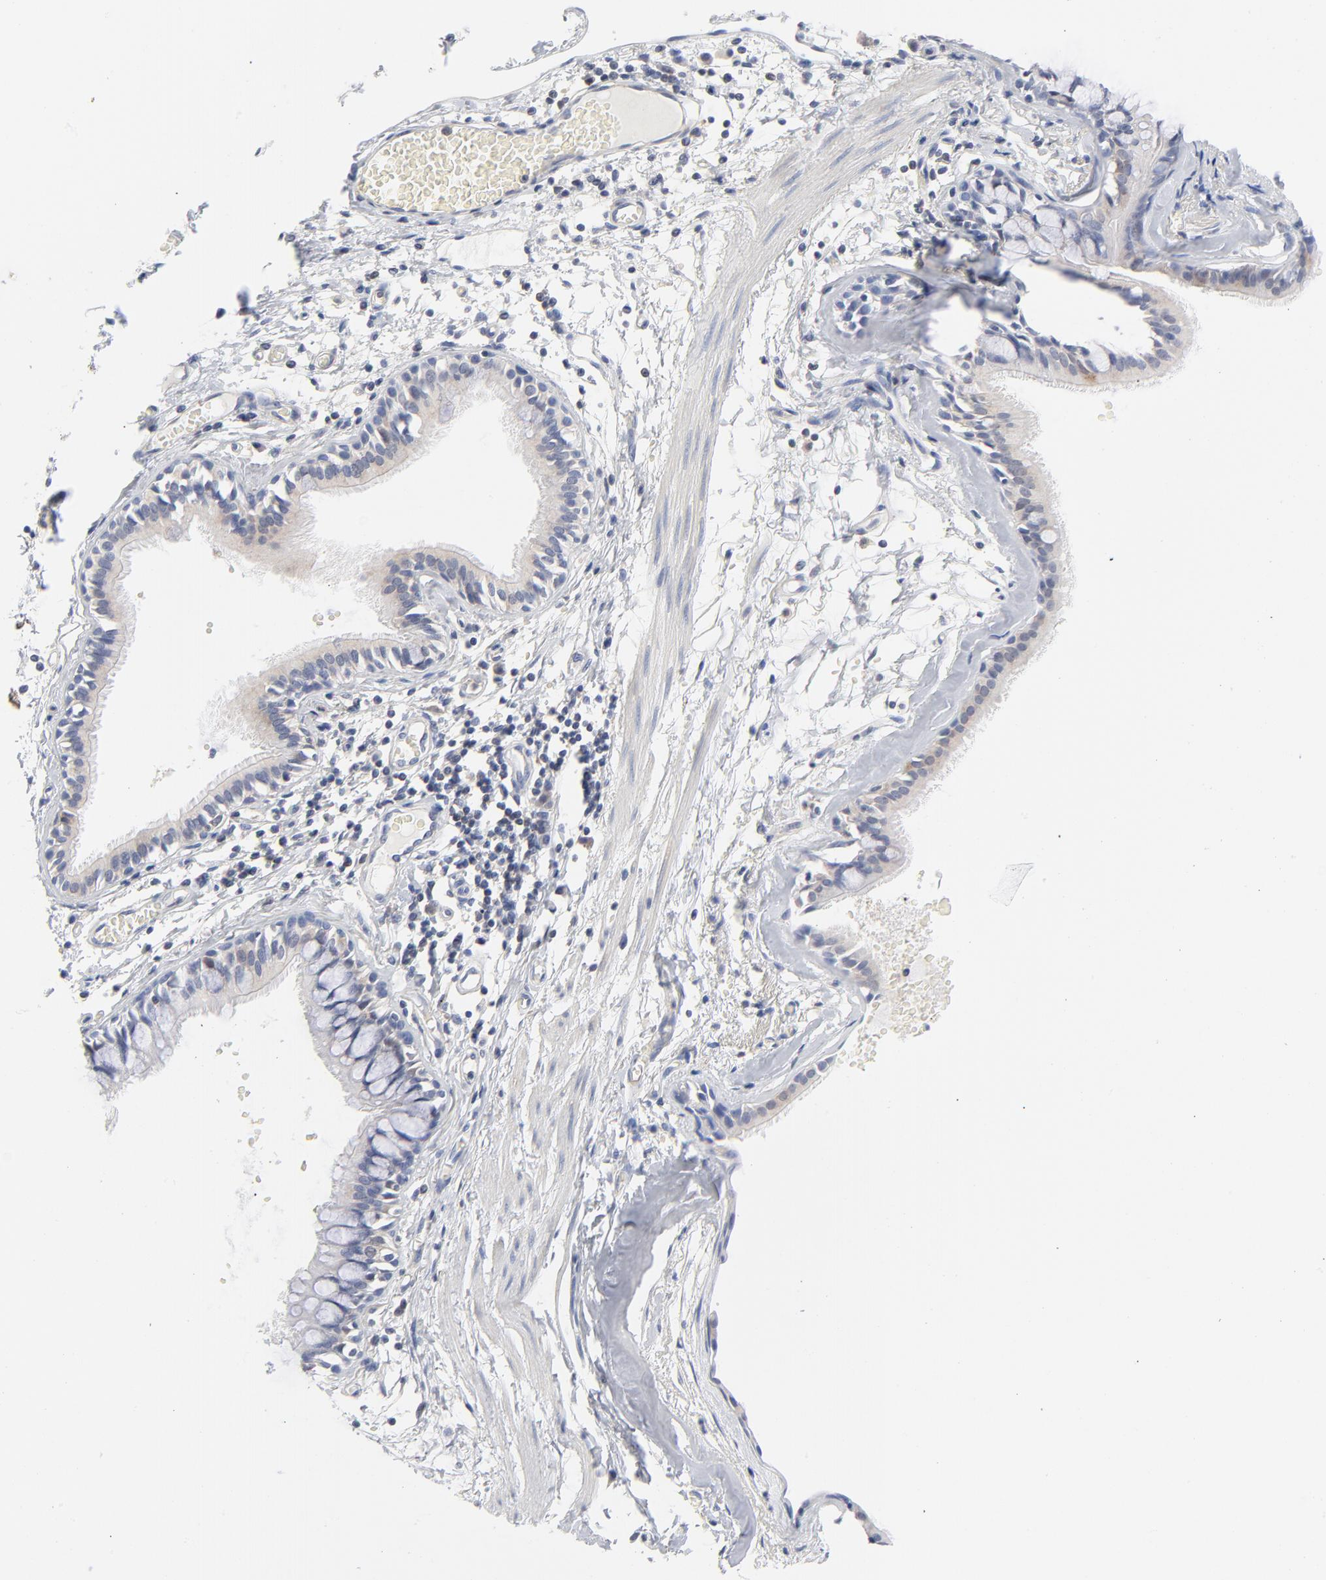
{"staining": {"intensity": "weak", "quantity": ">75%", "location": "cytoplasmic/membranous"}, "tissue": "bronchus", "cell_type": "Respiratory epithelial cells", "image_type": "normal", "snomed": [{"axis": "morphology", "description": "Normal tissue, NOS"}, {"axis": "topography", "description": "Bronchus"}, {"axis": "topography", "description": "Lung"}], "caption": "This photomicrograph demonstrates immunohistochemistry (IHC) staining of normal bronchus, with low weak cytoplasmic/membranous expression in about >75% of respiratory epithelial cells.", "gene": "CAB39L", "patient": {"sex": "female", "age": 56}}